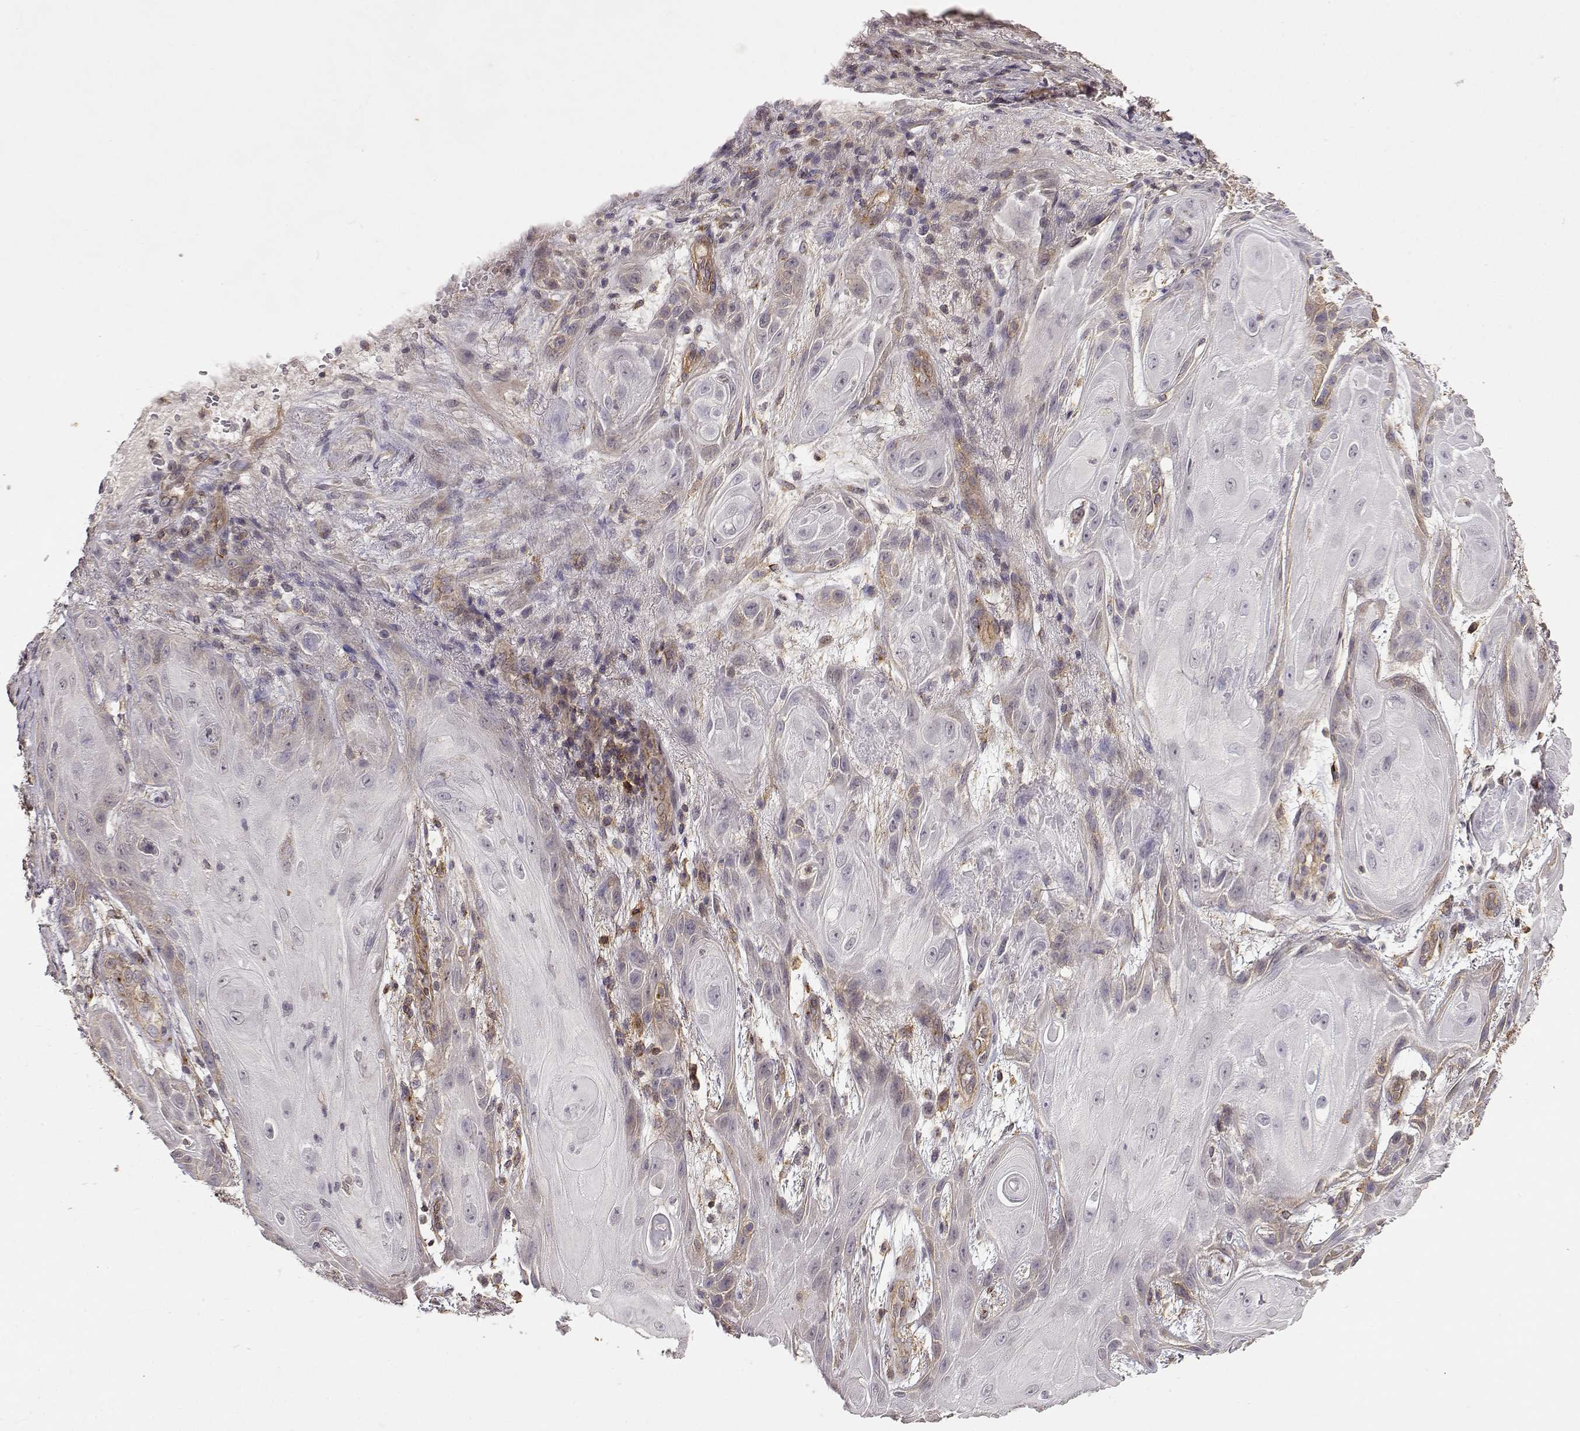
{"staining": {"intensity": "negative", "quantity": "none", "location": "none"}, "tissue": "skin cancer", "cell_type": "Tumor cells", "image_type": "cancer", "snomed": [{"axis": "morphology", "description": "Squamous cell carcinoma, NOS"}, {"axis": "topography", "description": "Skin"}], "caption": "Immunohistochemistry micrograph of squamous cell carcinoma (skin) stained for a protein (brown), which reveals no positivity in tumor cells. (Stains: DAB (3,3'-diaminobenzidine) IHC with hematoxylin counter stain, Microscopy: brightfield microscopy at high magnification).", "gene": "IFITM1", "patient": {"sex": "male", "age": 62}}